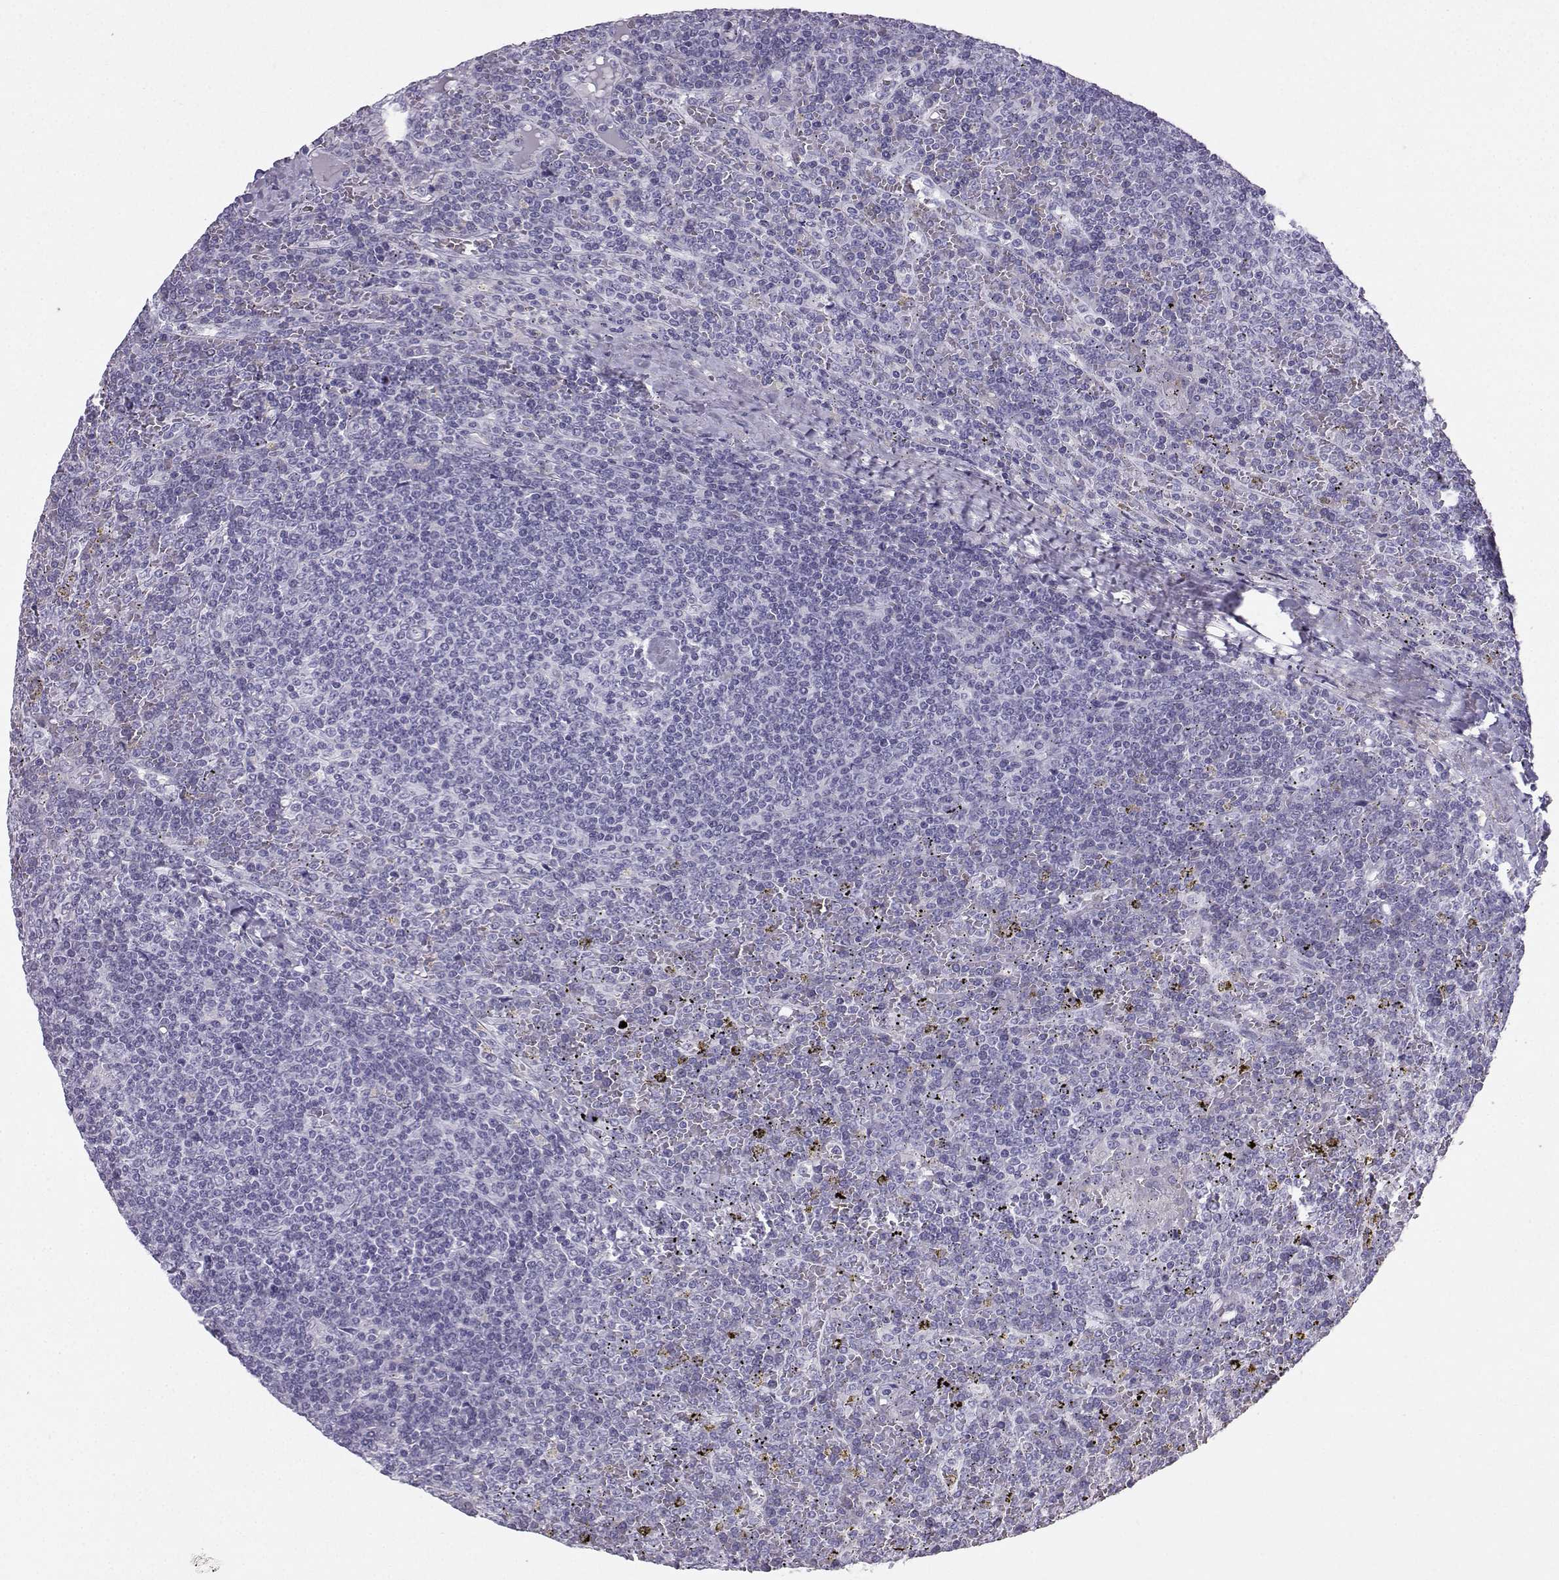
{"staining": {"intensity": "negative", "quantity": "none", "location": "none"}, "tissue": "lymphoma", "cell_type": "Tumor cells", "image_type": "cancer", "snomed": [{"axis": "morphology", "description": "Malignant lymphoma, non-Hodgkin's type, Low grade"}, {"axis": "topography", "description": "Spleen"}], "caption": "High magnification brightfield microscopy of malignant lymphoma, non-Hodgkin's type (low-grade) stained with DAB (brown) and counterstained with hematoxylin (blue): tumor cells show no significant expression.", "gene": "IQCD", "patient": {"sex": "female", "age": 19}}